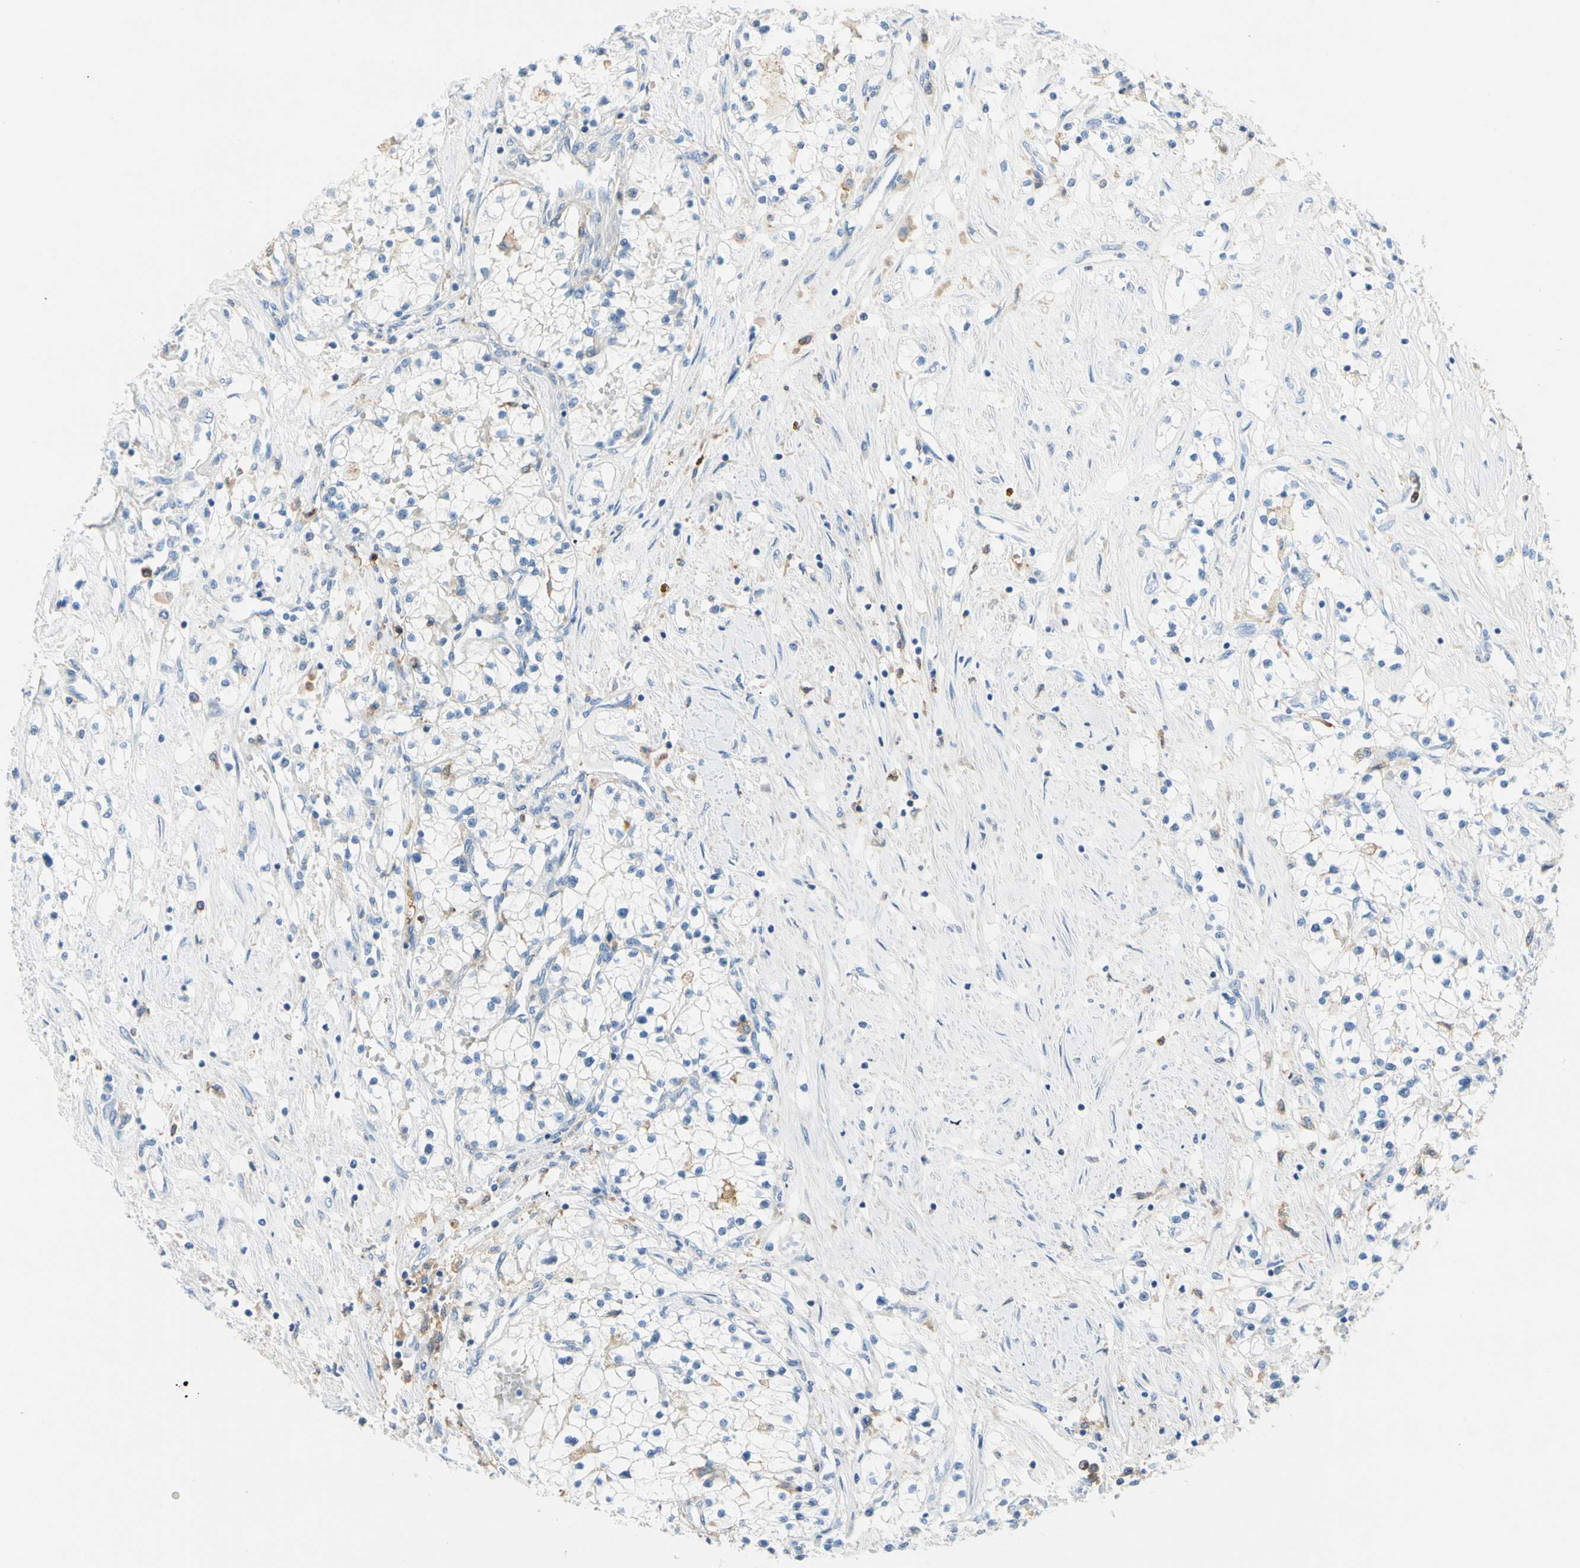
{"staining": {"intensity": "negative", "quantity": "none", "location": "none"}, "tissue": "renal cancer", "cell_type": "Tumor cells", "image_type": "cancer", "snomed": [{"axis": "morphology", "description": "Adenocarcinoma, NOS"}, {"axis": "topography", "description": "Kidney"}], "caption": "Immunohistochemical staining of human renal cancer shows no significant positivity in tumor cells. Nuclei are stained in blue.", "gene": "CLEC4A", "patient": {"sex": "male", "age": 68}}